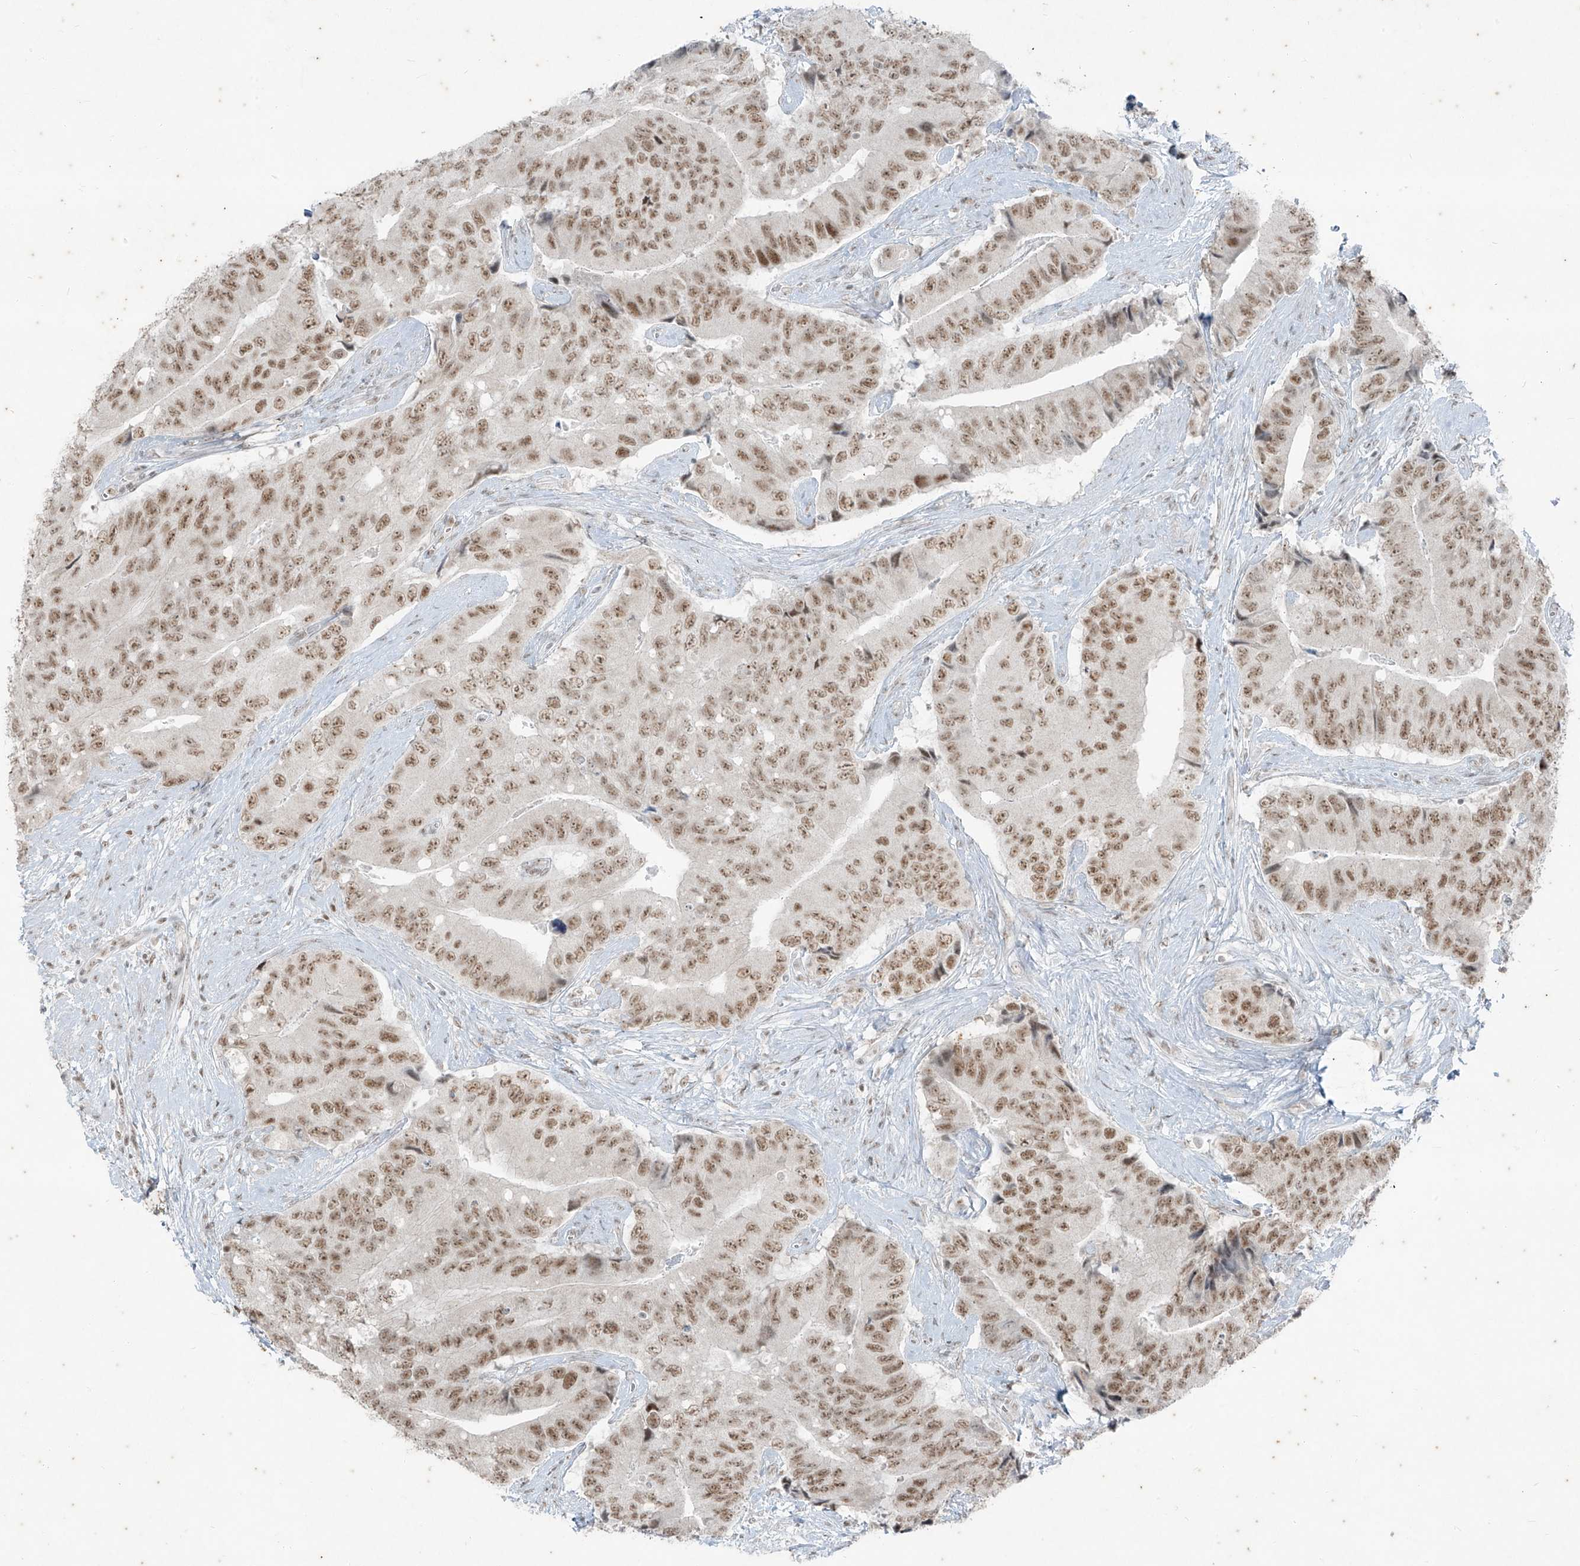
{"staining": {"intensity": "moderate", "quantity": ">75%", "location": "nuclear"}, "tissue": "prostate cancer", "cell_type": "Tumor cells", "image_type": "cancer", "snomed": [{"axis": "morphology", "description": "Adenocarcinoma, High grade"}, {"axis": "topography", "description": "Prostate"}], "caption": "Protein expression analysis of human prostate cancer (adenocarcinoma (high-grade)) reveals moderate nuclear positivity in approximately >75% of tumor cells.", "gene": "ZNF354B", "patient": {"sex": "male", "age": 70}}